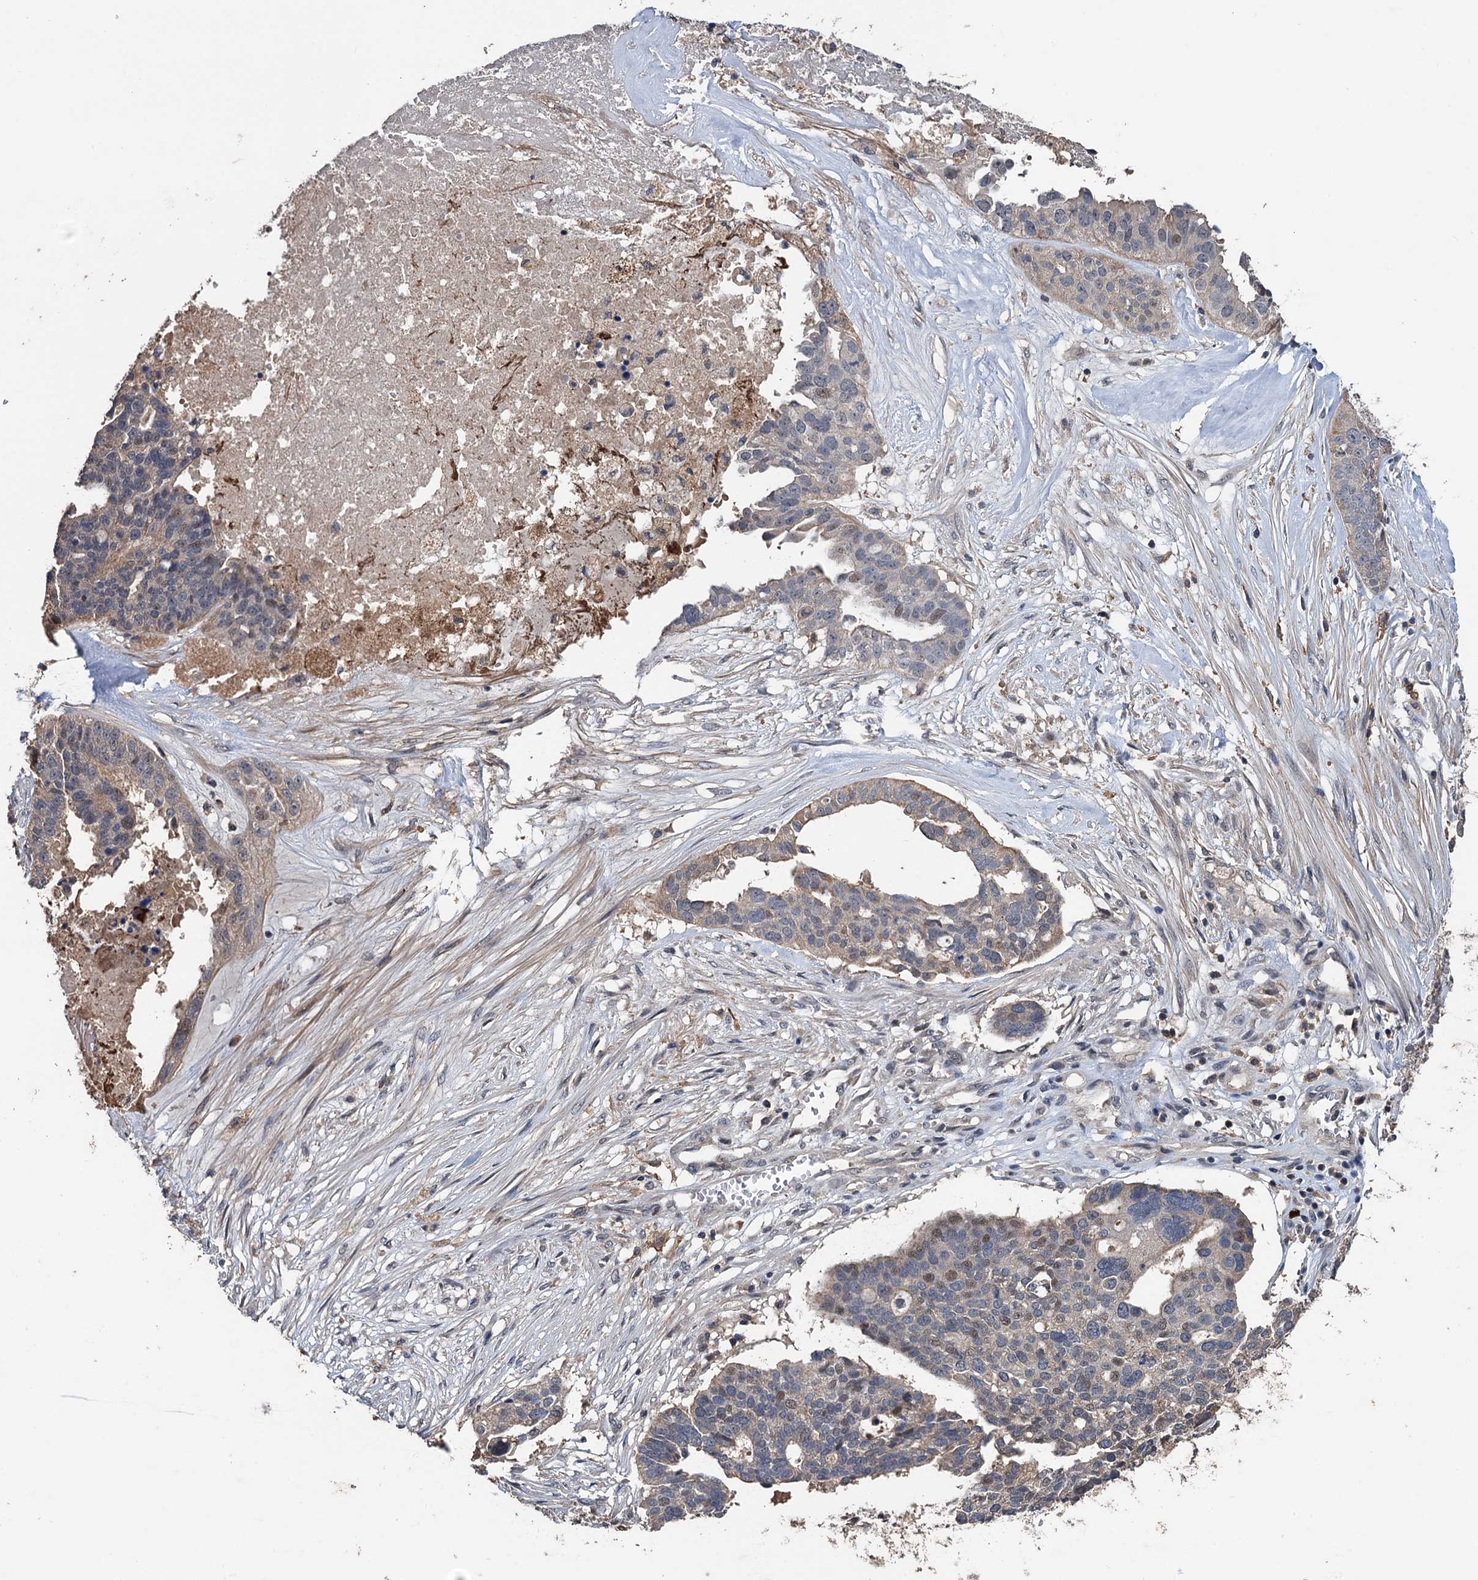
{"staining": {"intensity": "weak", "quantity": "25%-75%", "location": "cytoplasmic/membranous,nuclear"}, "tissue": "ovarian cancer", "cell_type": "Tumor cells", "image_type": "cancer", "snomed": [{"axis": "morphology", "description": "Cystadenocarcinoma, serous, NOS"}, {"axis": "topography", "description": "Ovary"}], "caption": "A low amount of weak cytoplasmic/membranous and nuclear expression is appreciated in approximately 25%-75% of tumor cells in ovarian serous cystadenocarcinoma tissue.", "gene": "ZNF438", "patient": {"sex": "female", "age": 59}}